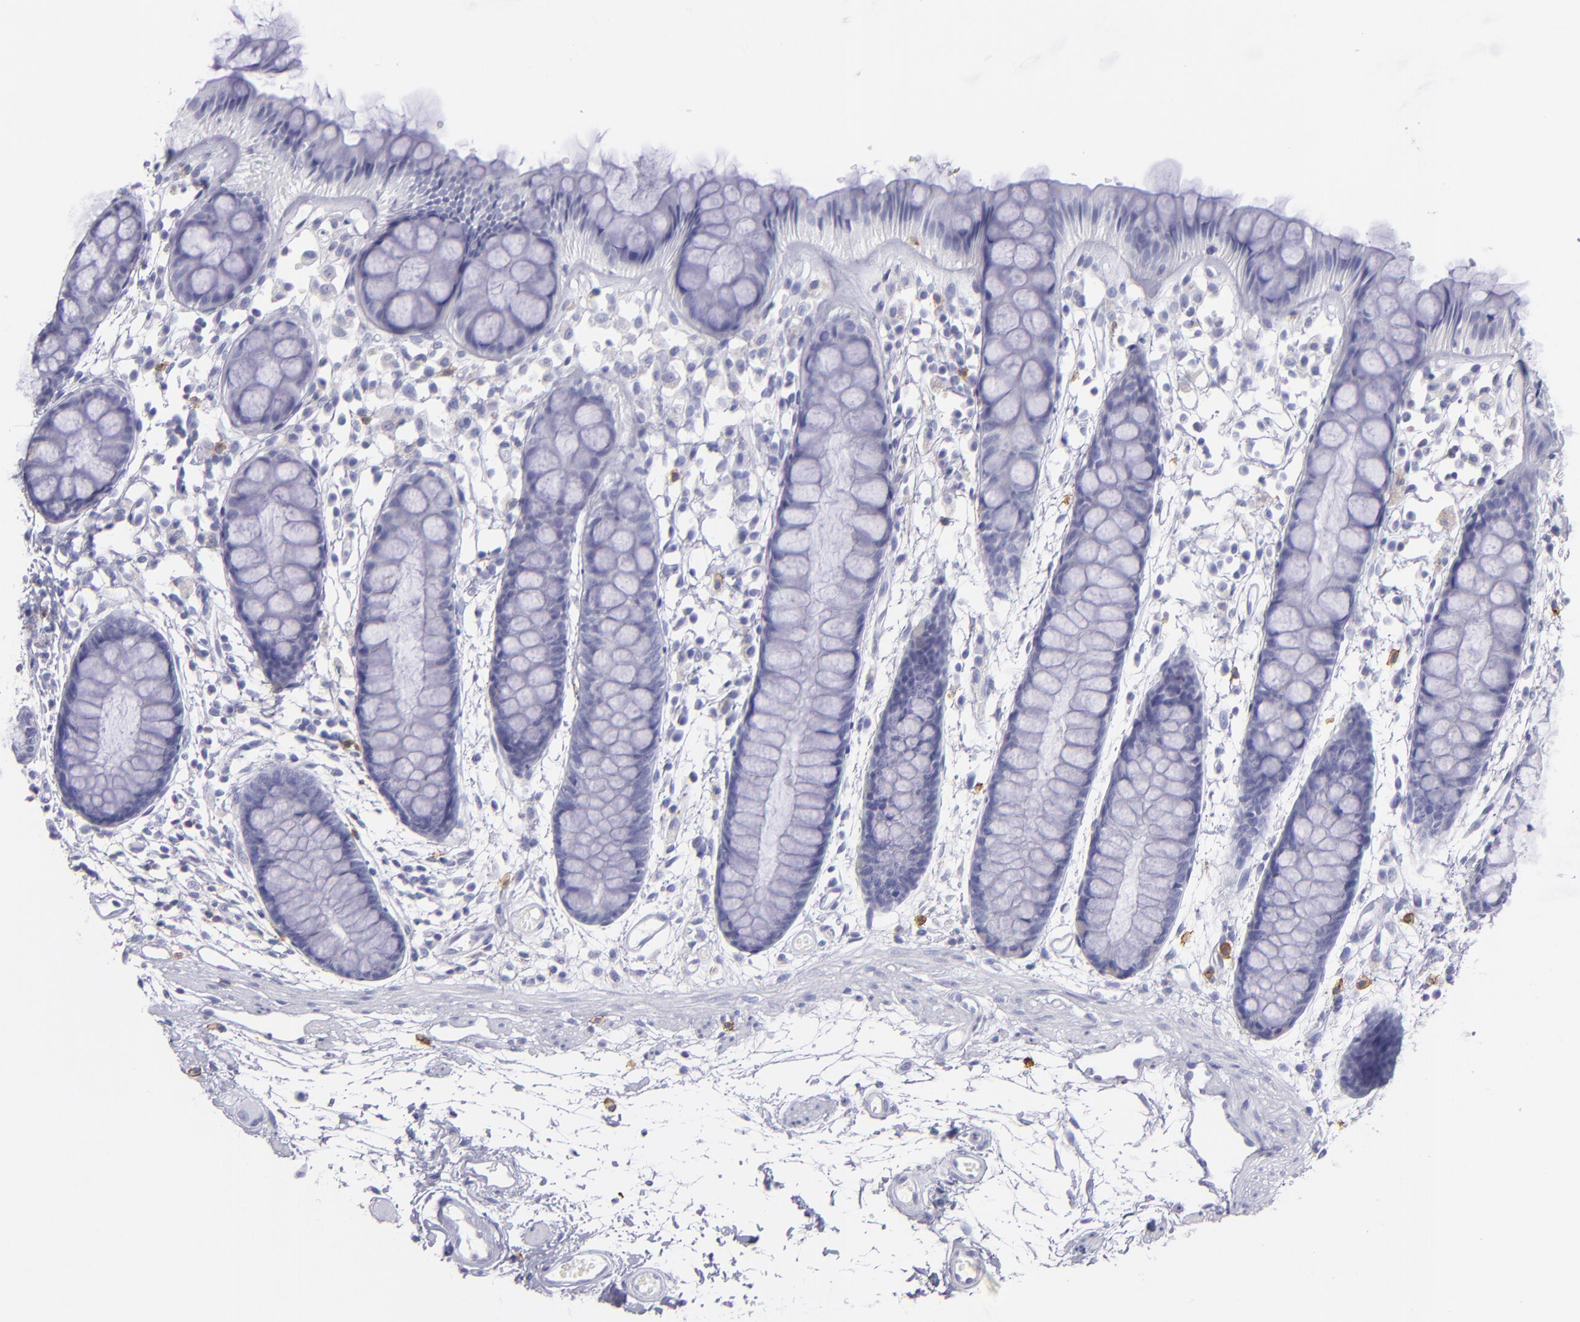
{"staining": {"intensity": "negative", "quantity": "none", "location": "none"}, "tissue": "rectum", "cell_type": "Glandular cells", "image_type": "normal", "snomed": [{"axis": "morphology", "description": "Normal tissue, NOS"}, {"axis": "topography", "description": "Rectum"}], "caption": "Human rectum stained for a protein using immunohistochemistry reveals no expression in glandular cells.", "gene": "CD82", "patient": {"sex": "female", "age": 66}}